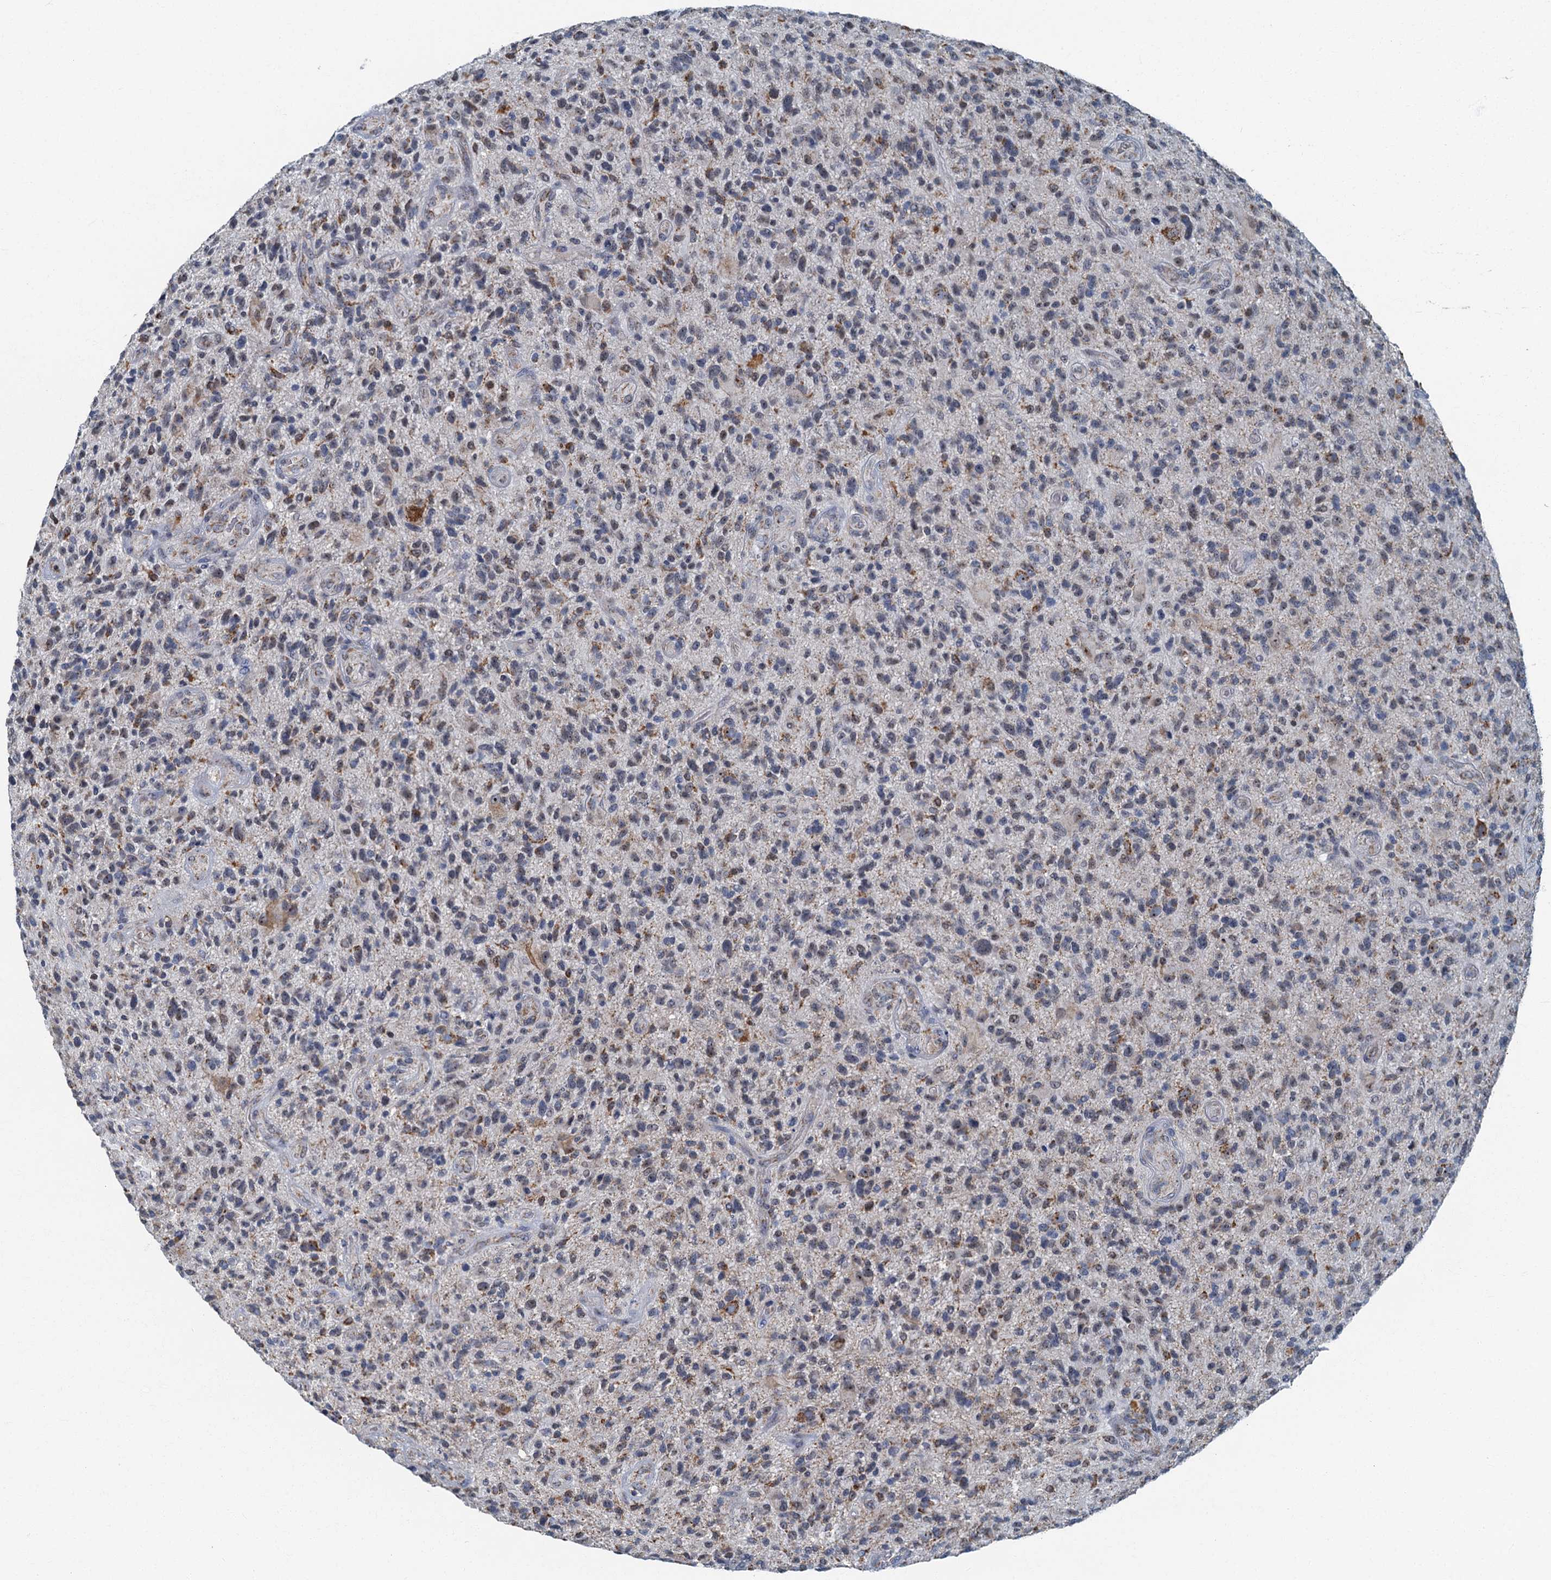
{"staining": {"intensity": "moderate", "quantity": "<25%", "location": "cytoplasmic/membranous"}, "tissue": "glioma", "cell_type": "Tumor cells", "image_type": "cancer", "snomed": [{"axis": "morphology", "description": "Glioma, malignant, High grade"}, {"axis": "topography", "description": "Brain"}], "caption": "Brown immunohistochemical staining in human glioma exhibits moderate cytoplasmic/membranous expression in about <25% of tumor cells.", "gene": "RAD9B", "patient": {"sex": "male", "age": 47}}